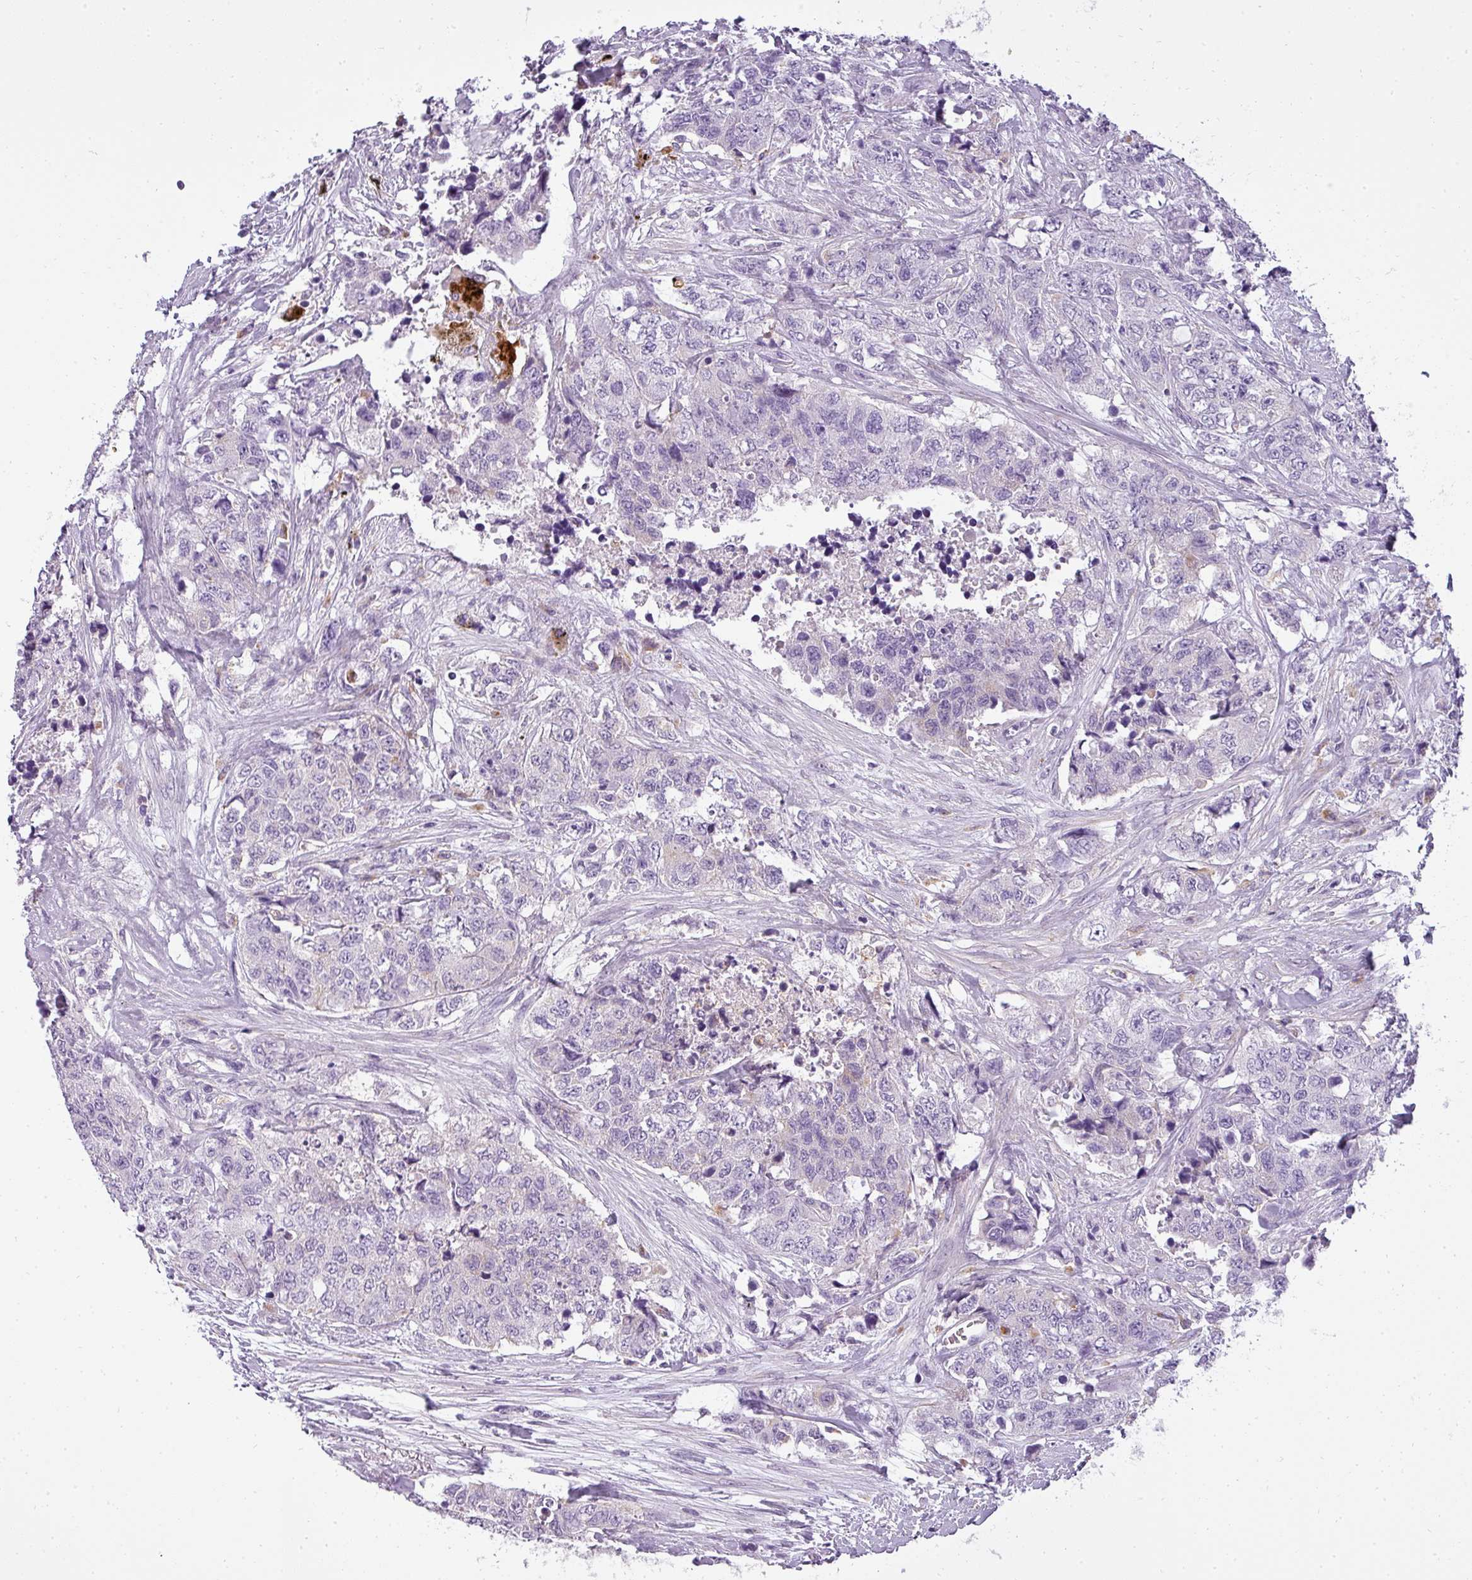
{"staining": {"intensity": "negative", "quantity": "none", "location": "none"}, "tissue": "urothelial cancer", "cell_type": "Tumor cells", "image_type": "cancer", "snomed": [{"axis": "morphology", "description": "Urothelial carcinoma, High grade"}, {"axis": "topography", "description": "Urinary bladder"}], "caption": "Urothelial cancer was stained to show a protein in brown. There is no significant positivity in tumor cells.", "gene": "ATP6V1D", "patient": {"sex": "female", "age": 78}}